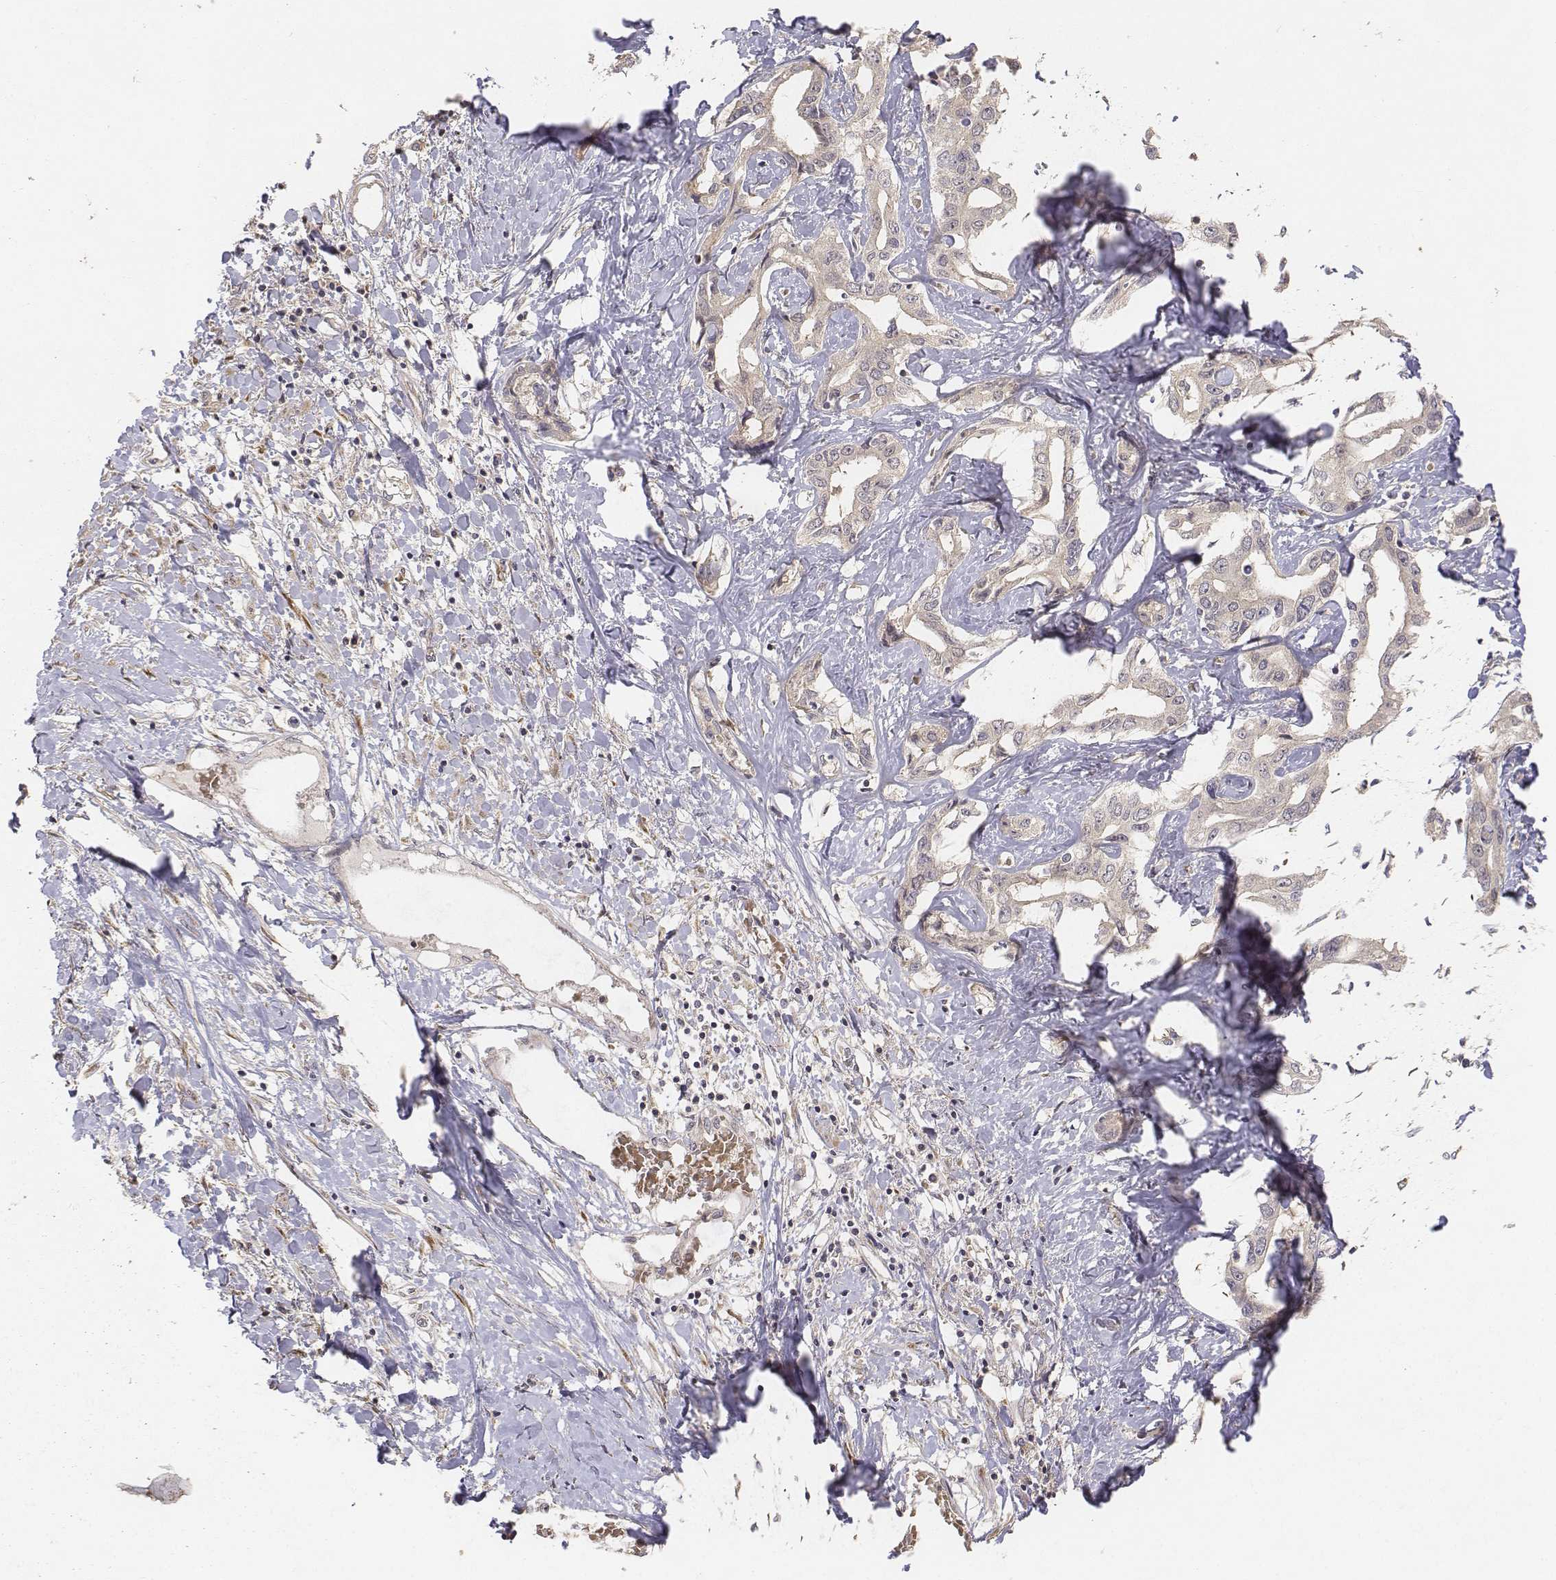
{"staining": {"intensity": "weak", "quantity": "25%-75%", "location": "cytoplasmic/membranous"}, "tissue": "liver cancer", "cell_type": "Tumor cells", "image_type": "cancer", "snomed": [{"axis": "morphology", "description": "Cholangiocarcinoma"}, {"axis": "topography", "description": "Liver"}], "caption": "This image exhibits IHC staining of liver cancer (cholangiocarcinoma), with low weak cytoplasmic/membranous expression in approximately 25%-75% of tumor cells.", "gene": "FBXO21", "patient": {"sex": "male", "age": 59}}